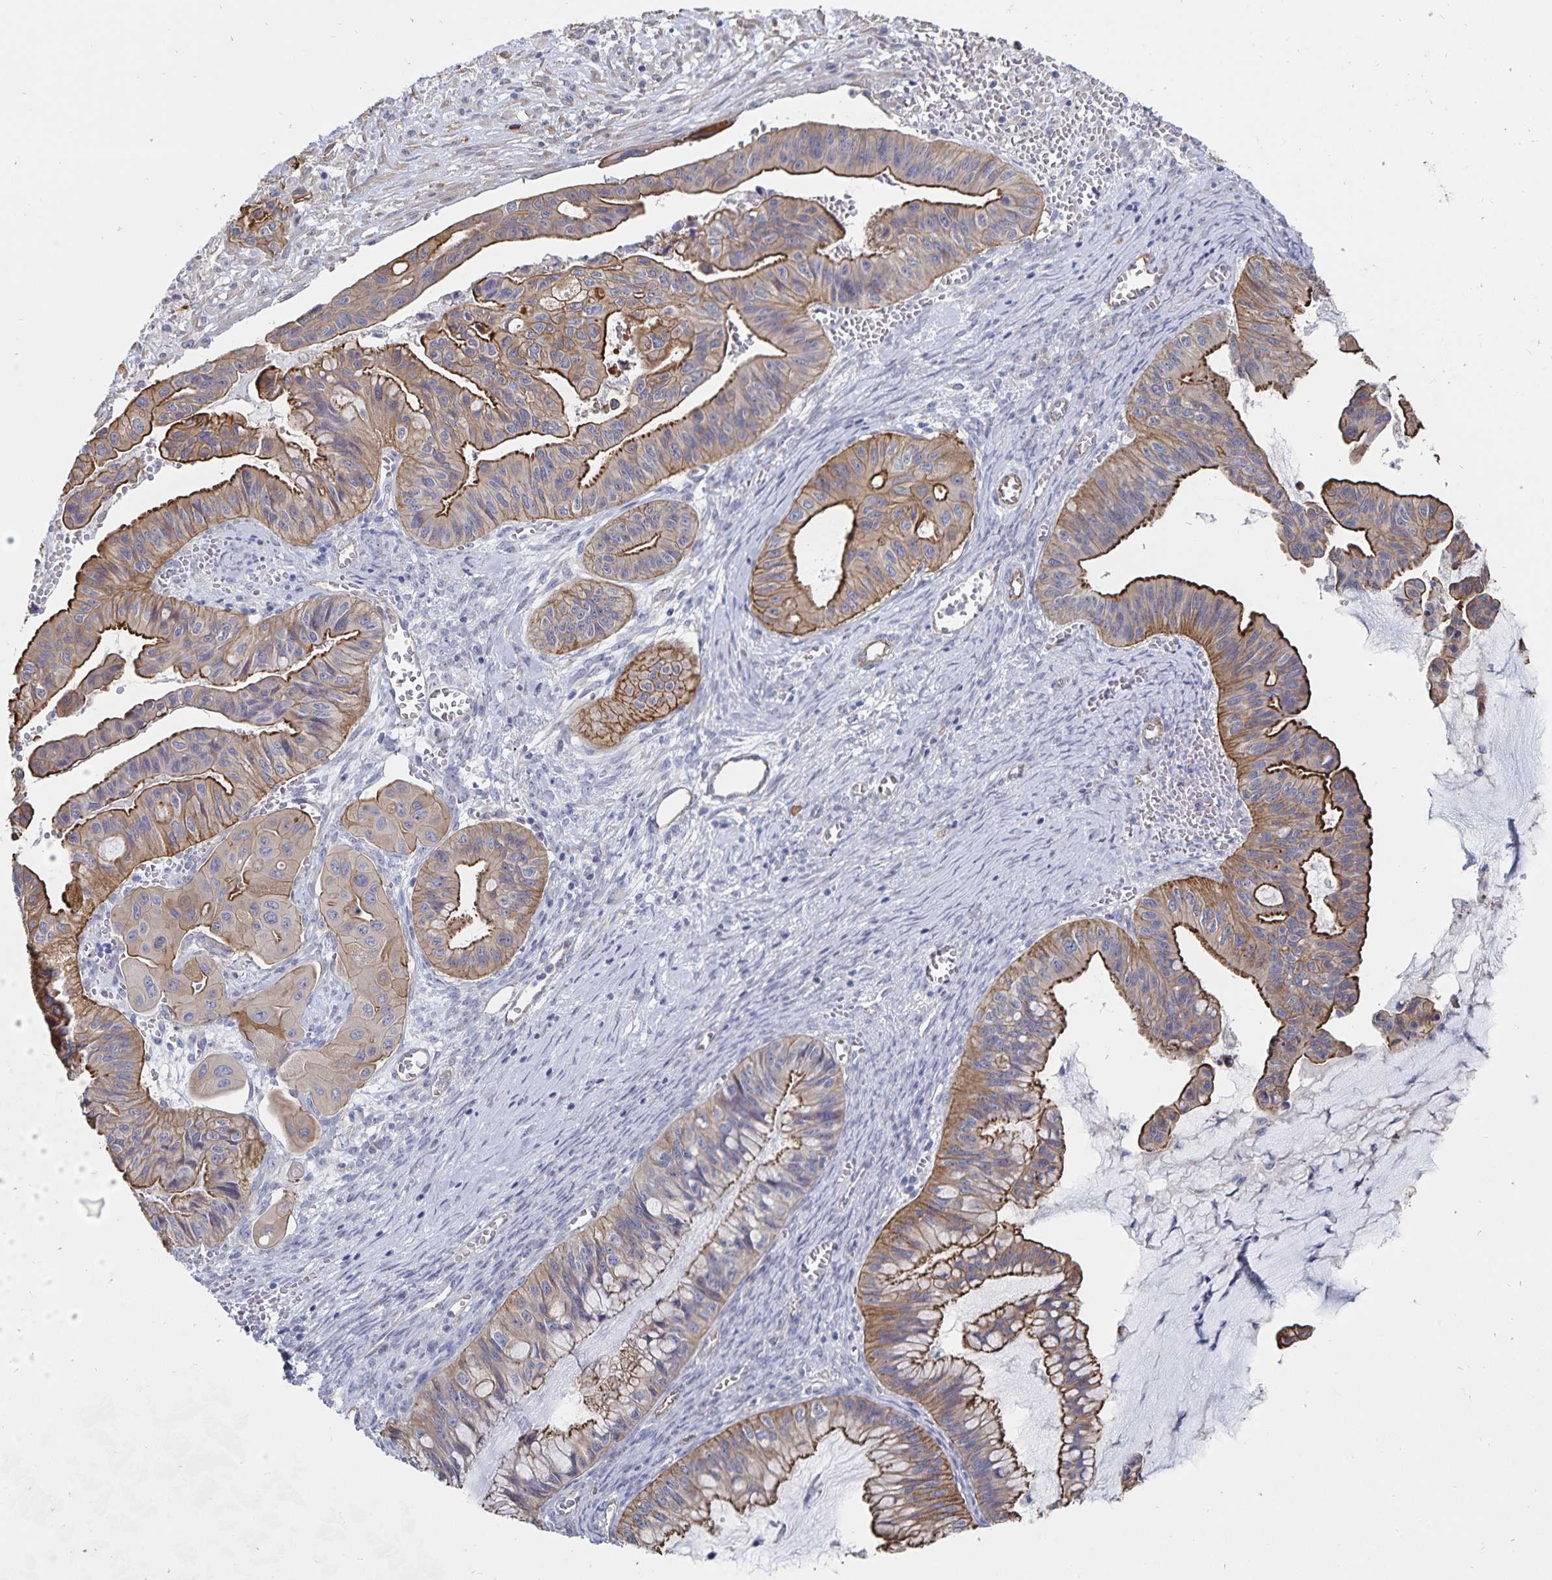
{"staining": {"intensity": "moderate", "quantity": ">75%", "location": "cytoplasmic/membranous"}, "tissue": "ovarian cancer", "cell_type": "Tumor cells", "image_type": "cancer", "snomed": [{"axis": "morphology", "description": "Cystadenocarcinoma, mucinous, NOS"}, {"axis": "topography", "description": "Ovary"}], "caption": "This photomicrograph shows IHC staining of ovarian cancer, with medium moderate cytoplasmic/membranous positivity in about >75% of tumor cells.", "gene": "SSTR1", "patient": {"sex": "female", "age": 72}}